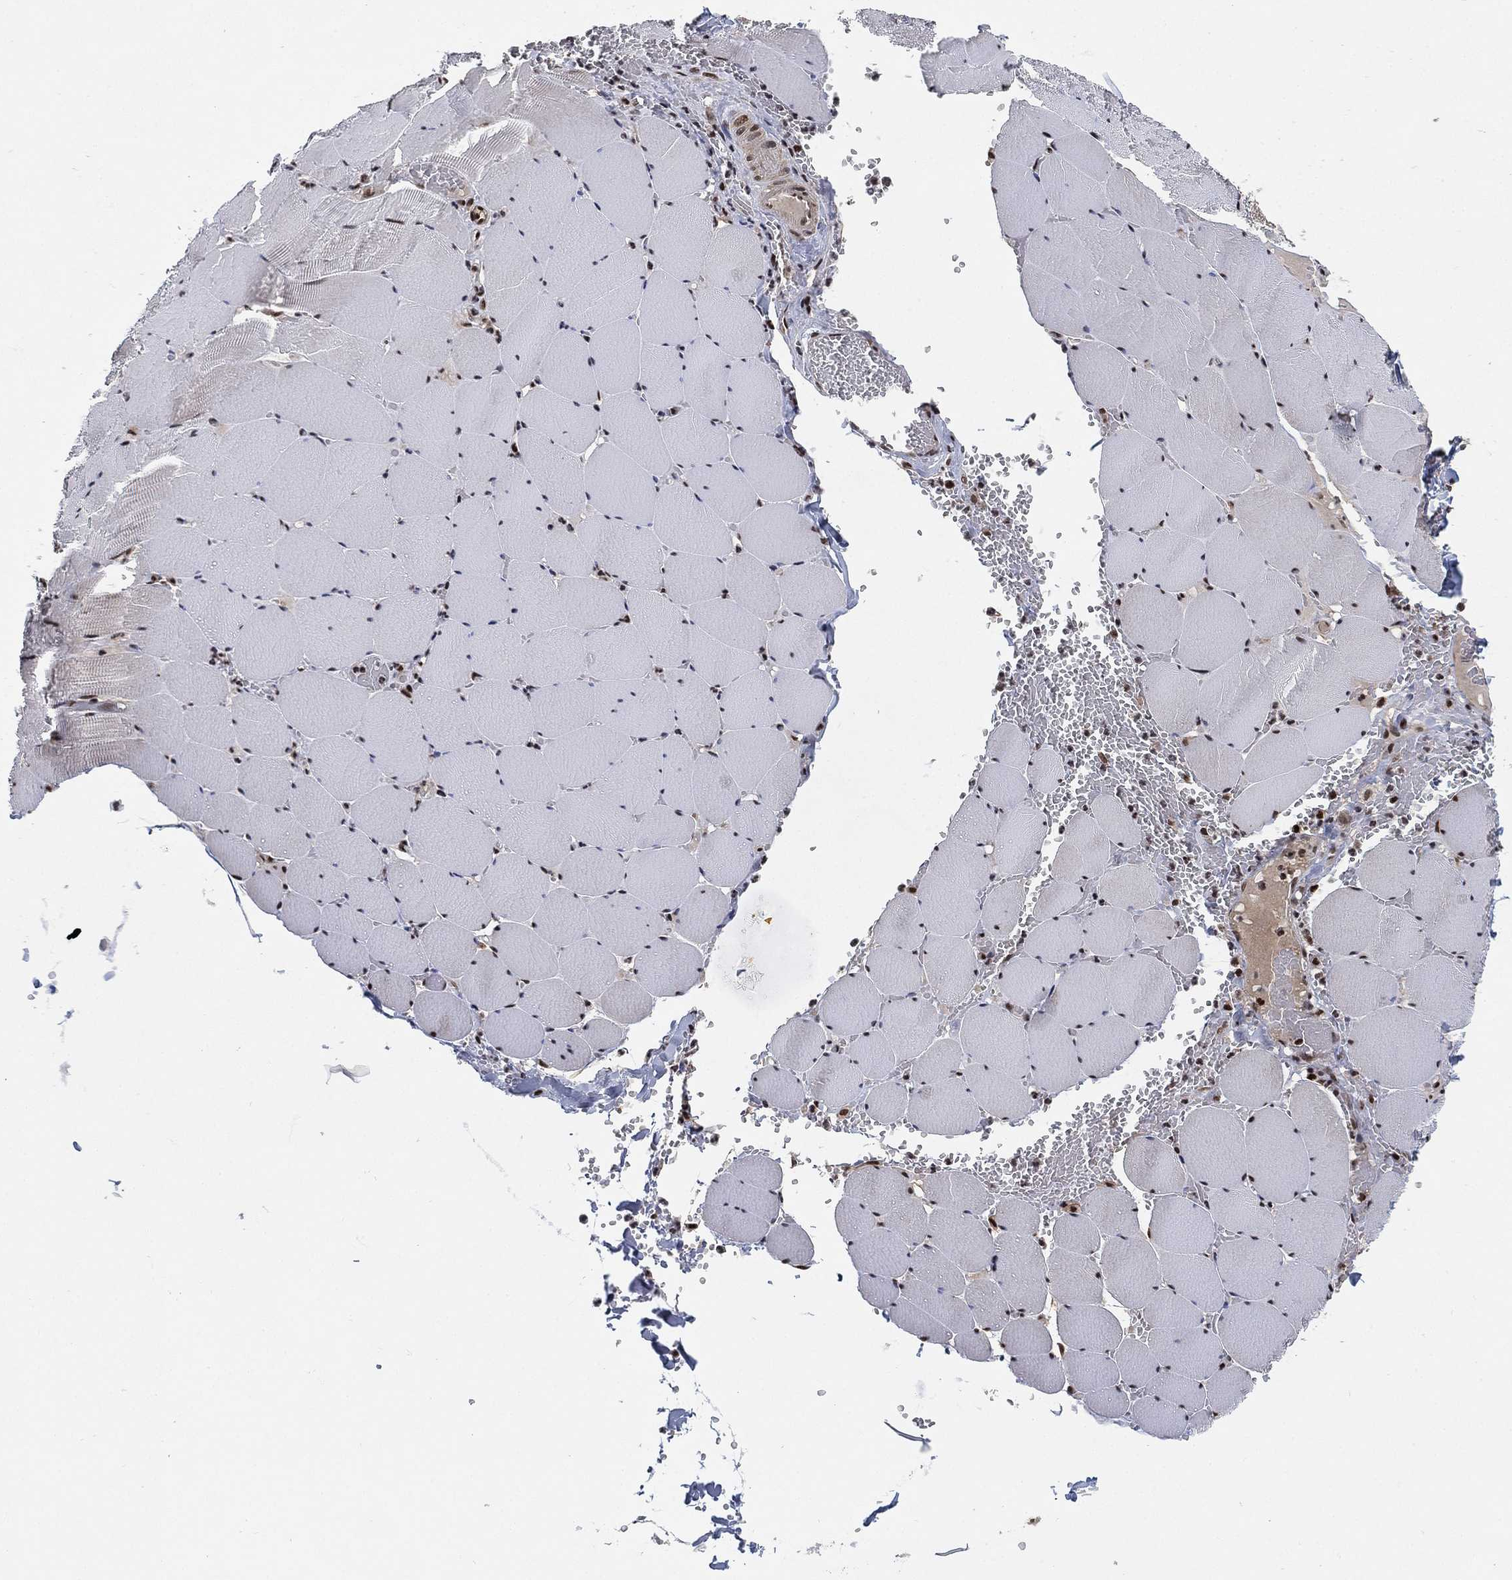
{"staining": {"intensity": "moderate", "quantity": "25%-75%", "location": "nuclear"}, "tissue": "skeletal muscle", "cell_type": "Myocytes", "image_type": "normal", "snomed": [{"axis": "morphology", "description": "Normal tissue, NOS"}, {"axis": "morphology", "description": "Malignant melanoma, Metastatic site"}, {"axis": "topography", "description": "Skeletal muscle"}], "caption": "High-magnification brightfield microscopy of benign skeletal muscle stained with DAB (brown) and counterstained with hematoxylin (blue). myocytes exhibit moderate nuclear staining is seen in about25%-75% of cells. The staining was performed using DAB, with brown indicating positive protein expression. Nuclei are stained blue with hematoxylin.", "gene": "ZSCAN30", "patient": {"sex": "male", "age": 50}}